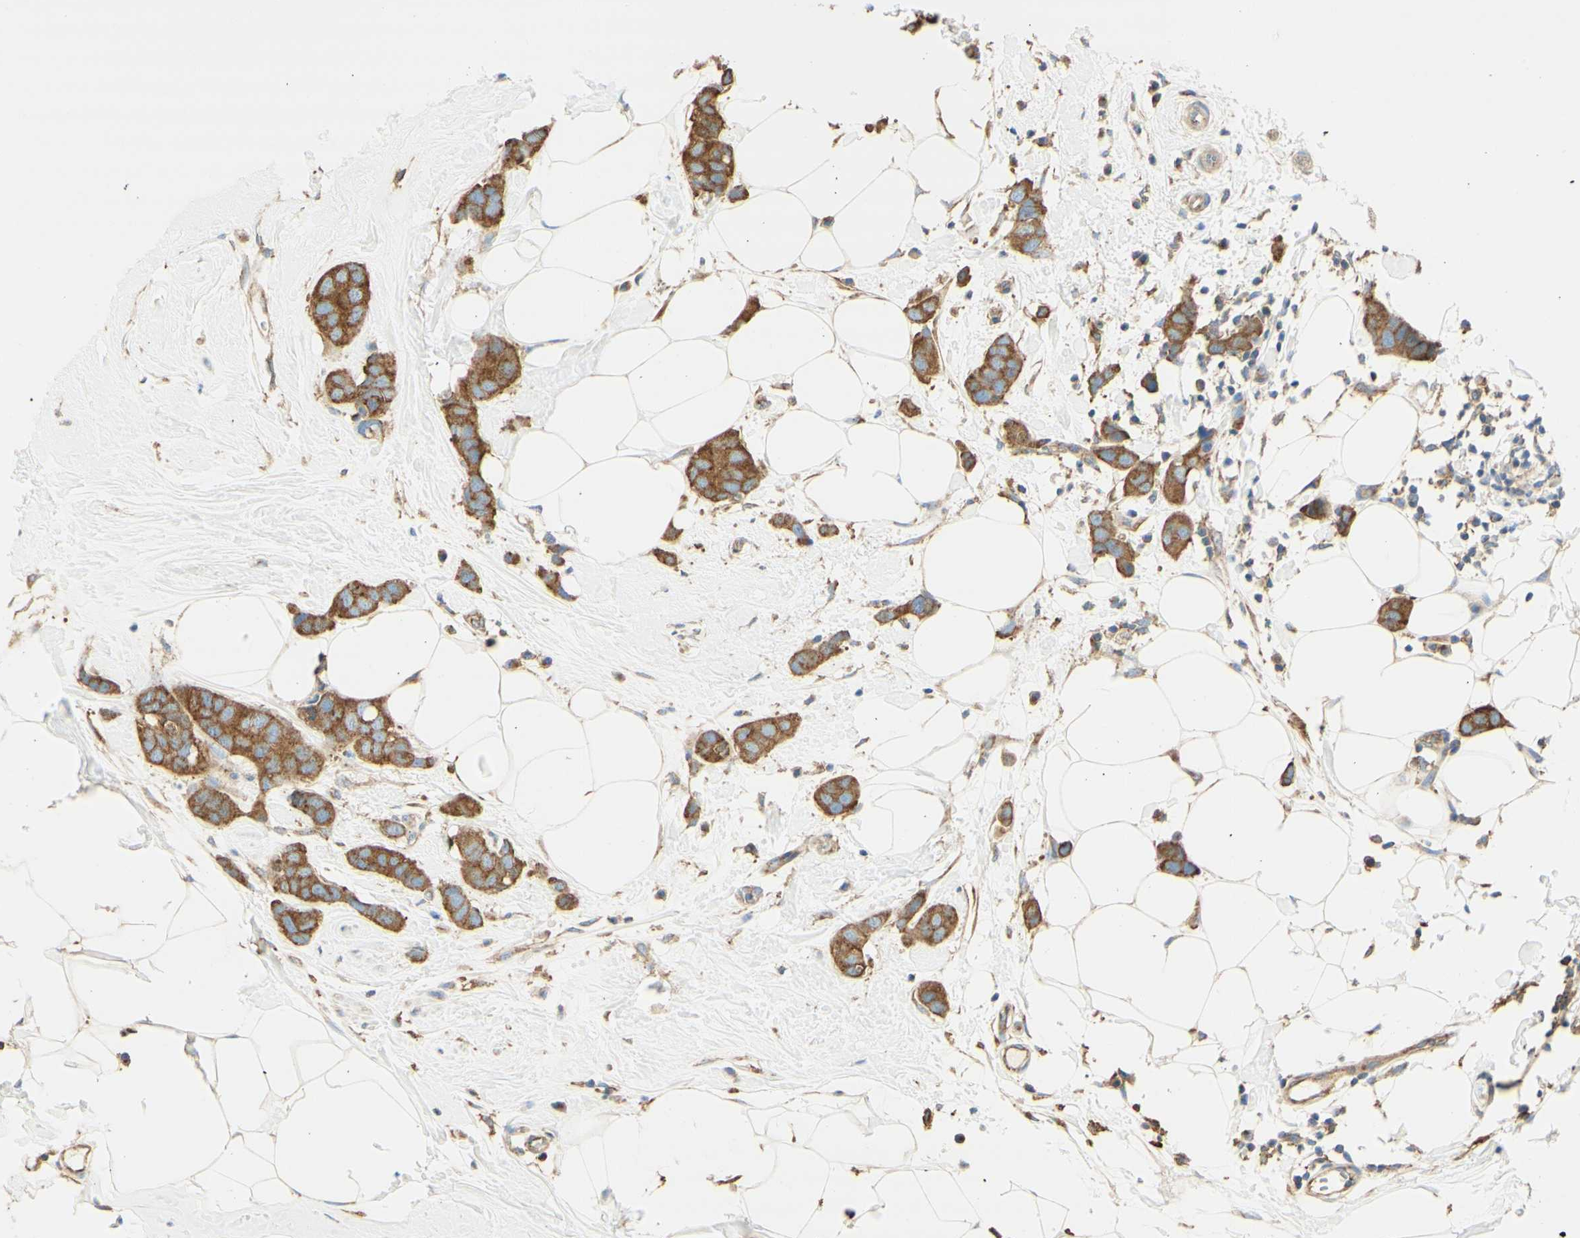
{"staining": {"intensity": "strong", "quantity": ">75%", "location": "cytoplasmic/membranous"}, "tissue": "breast cancer", "cell_type": "Tumor cells", "image_type": "cancer", "snomed": [{"axis": "morphology", "description": "Normal tissue, NOS"}, {"axis": "morphology", "description": "Duct carcinoma"}, {"axis": "topography", "description": "Breast"}], "caption": "An image showing strong cytoplasmic/membranous staining in approximately >75% of tumor cells in breast infiltrating ductal carcinoma, as visualized by brown immunohistochemical staining.", "gene": "CLTC", "patient": {"sex": "female", "age": 50}}